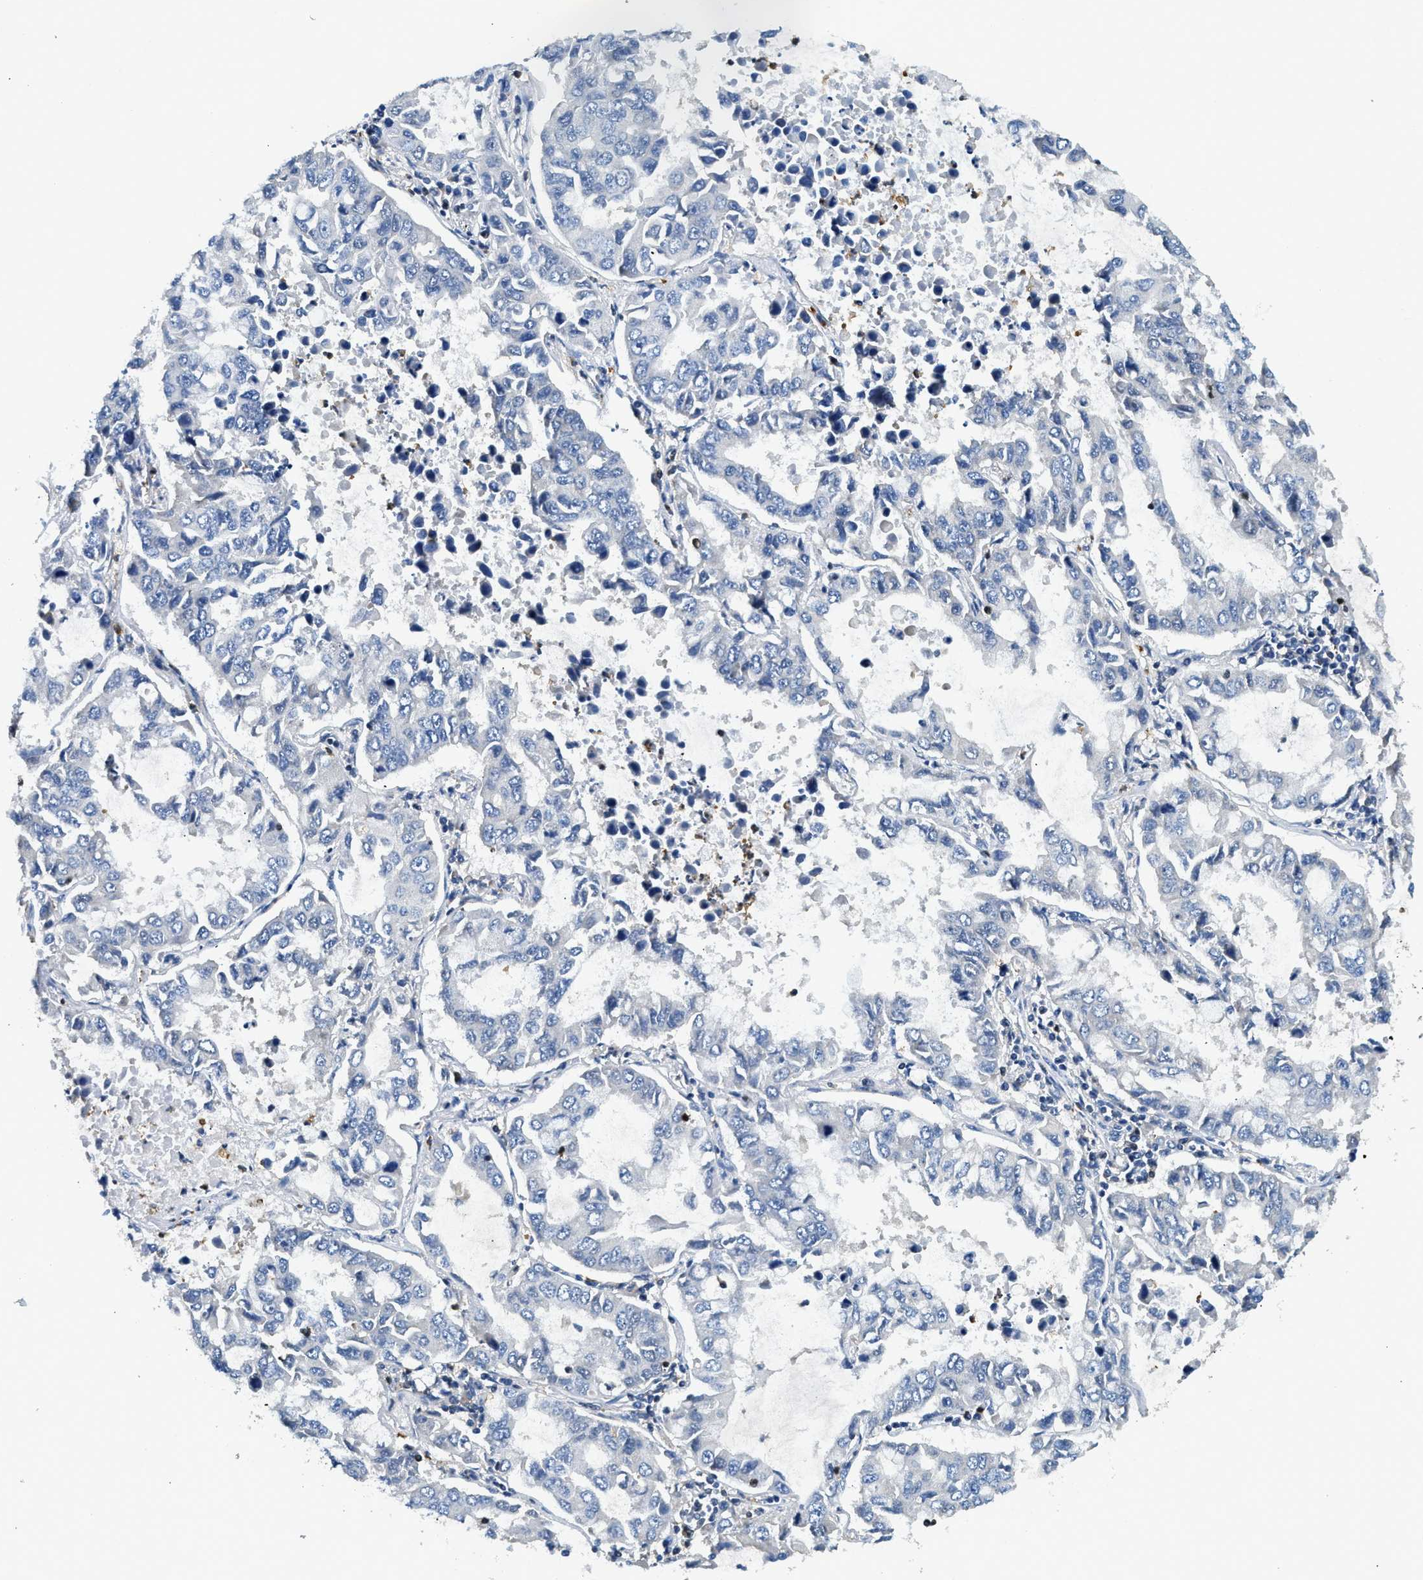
{"staining": {"intensity": "negative", "quantity": "none", "location": "none"}, "tissue": "lung cancer", "cell_type": "Tumor cells", "image_type": "cancer", "snomed": [{"axis": "morphology", "description": "Adenocarcinoma, NOS"}, {"axis": "topography", "description": "Lung"}], "caption": "A histopathology image of lung adenocarcinoma stained for a protein demonstrates no brown staining in tumor cells.", "gene": "TOX", "patient": {"sex": "male", "age": 64}}